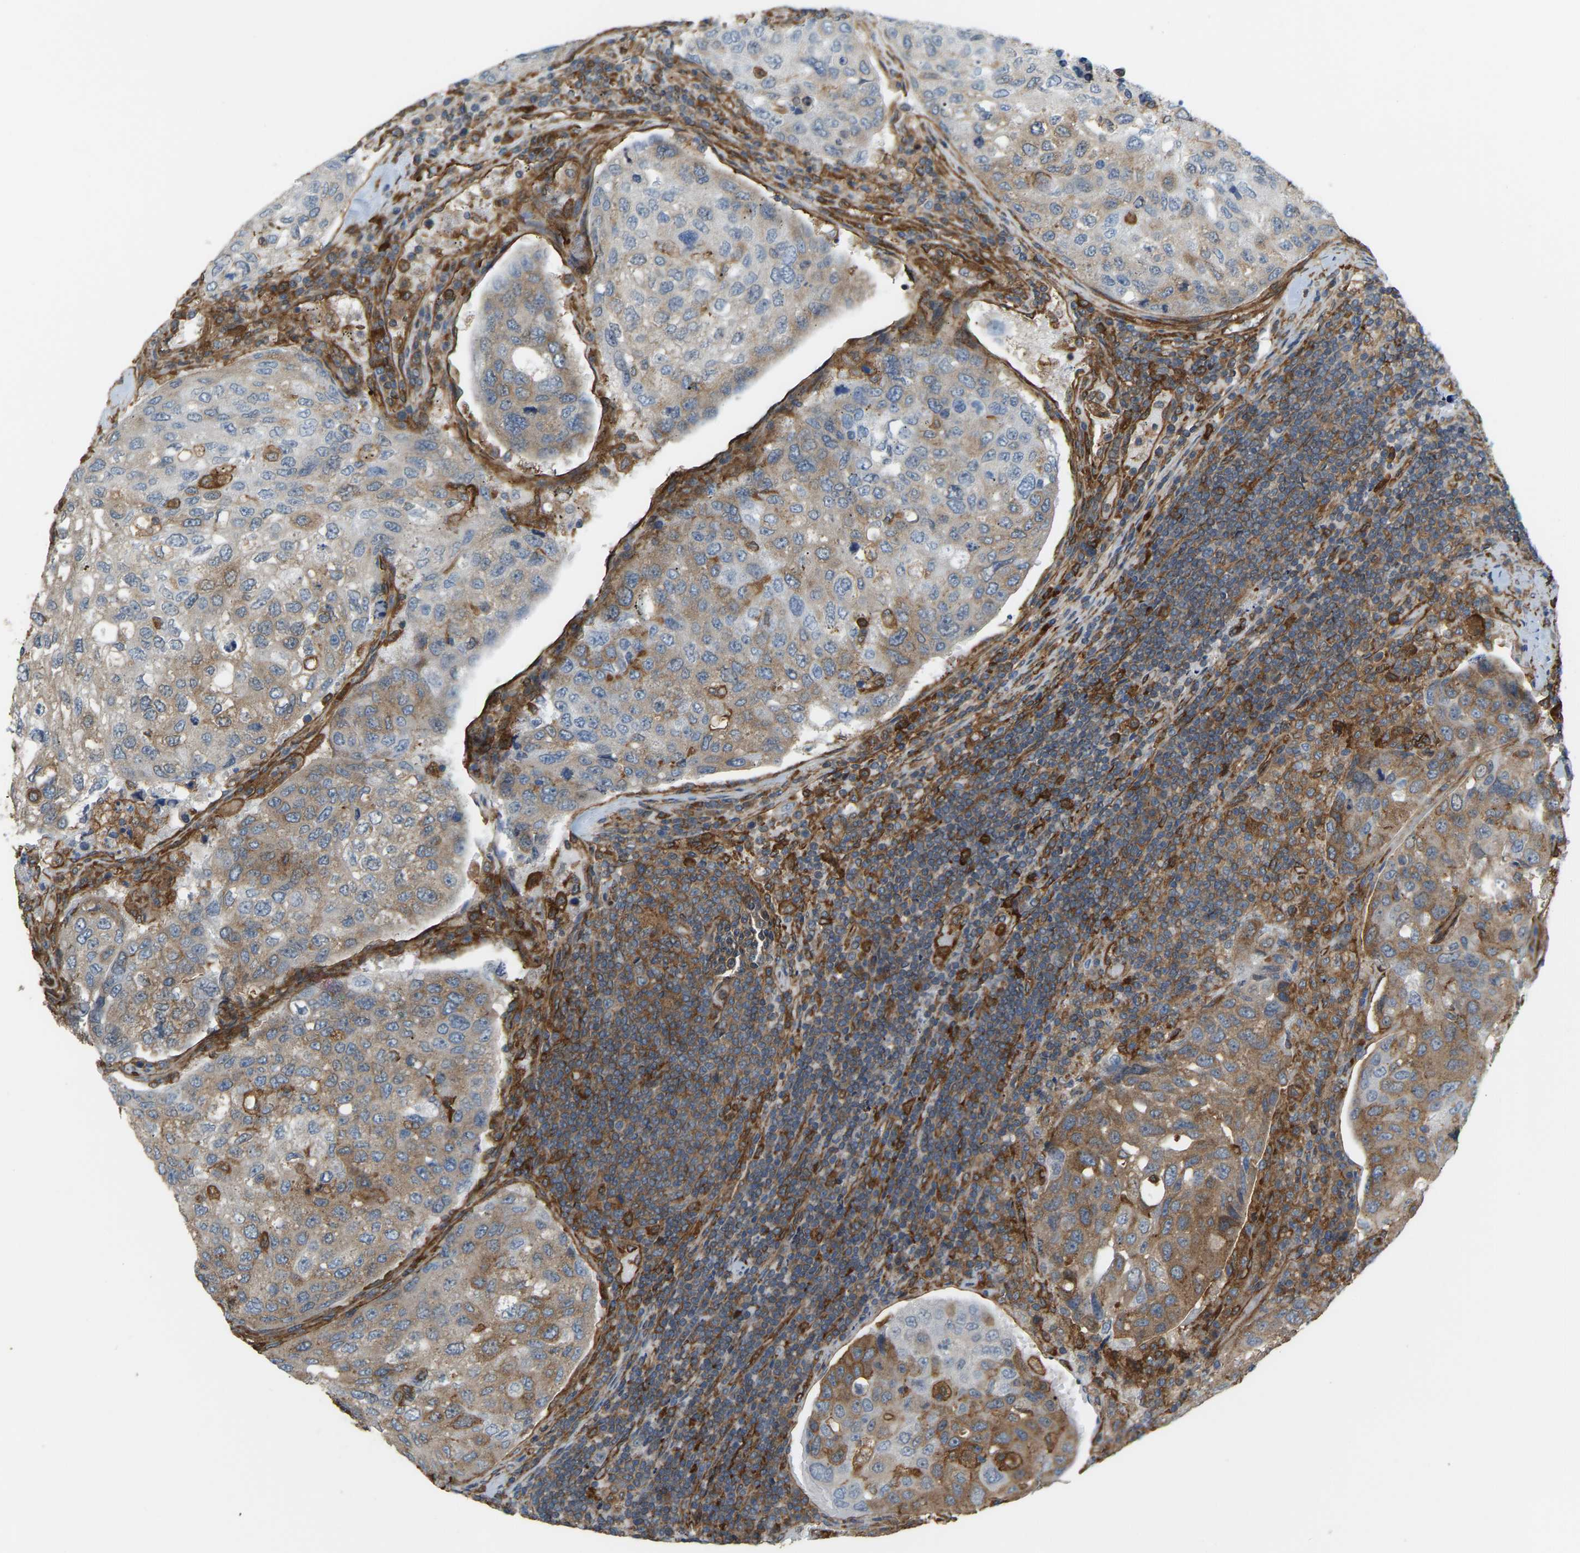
{"staining": {"intensity": "moderate", "quantity": "<25%", "location": "cytoplasmic/membranous"}, "tissue": "urothelial cancer", "cell_type": "Tumor cells", "image_type": "cancer", "snomed": [{"axis": "morphology", "description": "Urothelial carcinoma, High grade"}, {"axis": "topography", "description": "Lymph node"}, {"axis": "topography", "description": "Urinary bladder"}], "caption": "This micrograph shows urothelial carcinoma (high-grade) stained with immunohistochemistry to label a protein in brown. The cytoplasmic/membranous of tumor cells show moderate positivity for the protein. Nuclei are counter-stained blue.", "gene": "PICALM", "patient": {"sex": "male", "age": 51}}